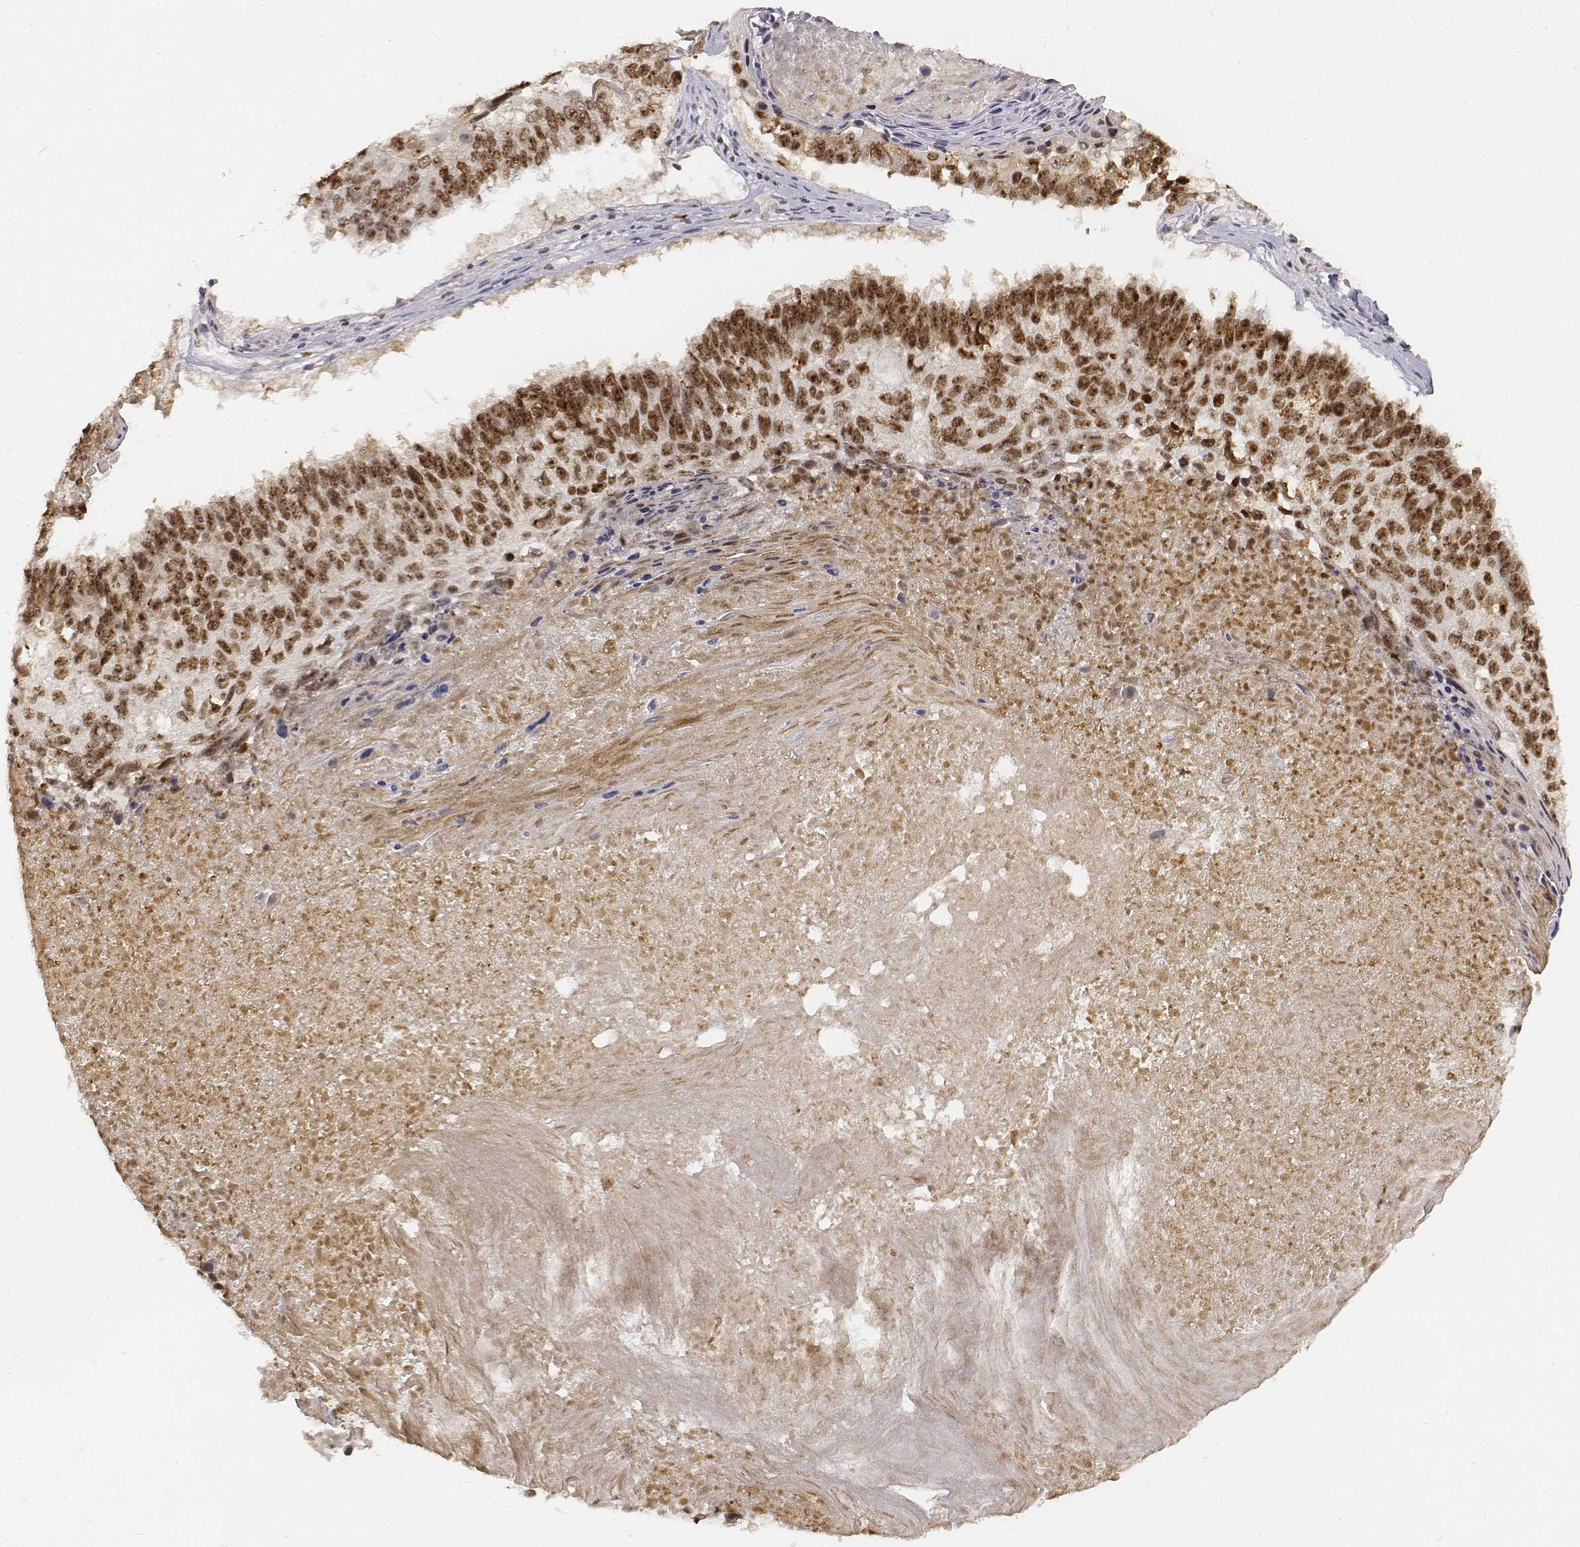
{"staining": {"intensity": "strong", "quantity": ">75%", "location": "nuclear"}, "tissue": "lung cancer", "cell_type": "Tumor cells", "image_type": "cancer", "snomed": [{"axis": "morphology", "description": "Squamous cell carcinoma, NOS"}, {"axis": "topography", "description": "Lung"}], "caption": "Immunohistochemical staining of lung cancer (squamous cell carcinoma) demonstrates high levels of strong nuclear protein staining in about >75% of tumor cells.", "gene": "PHF6", "patient": {"sex": "male", "age": 73}}